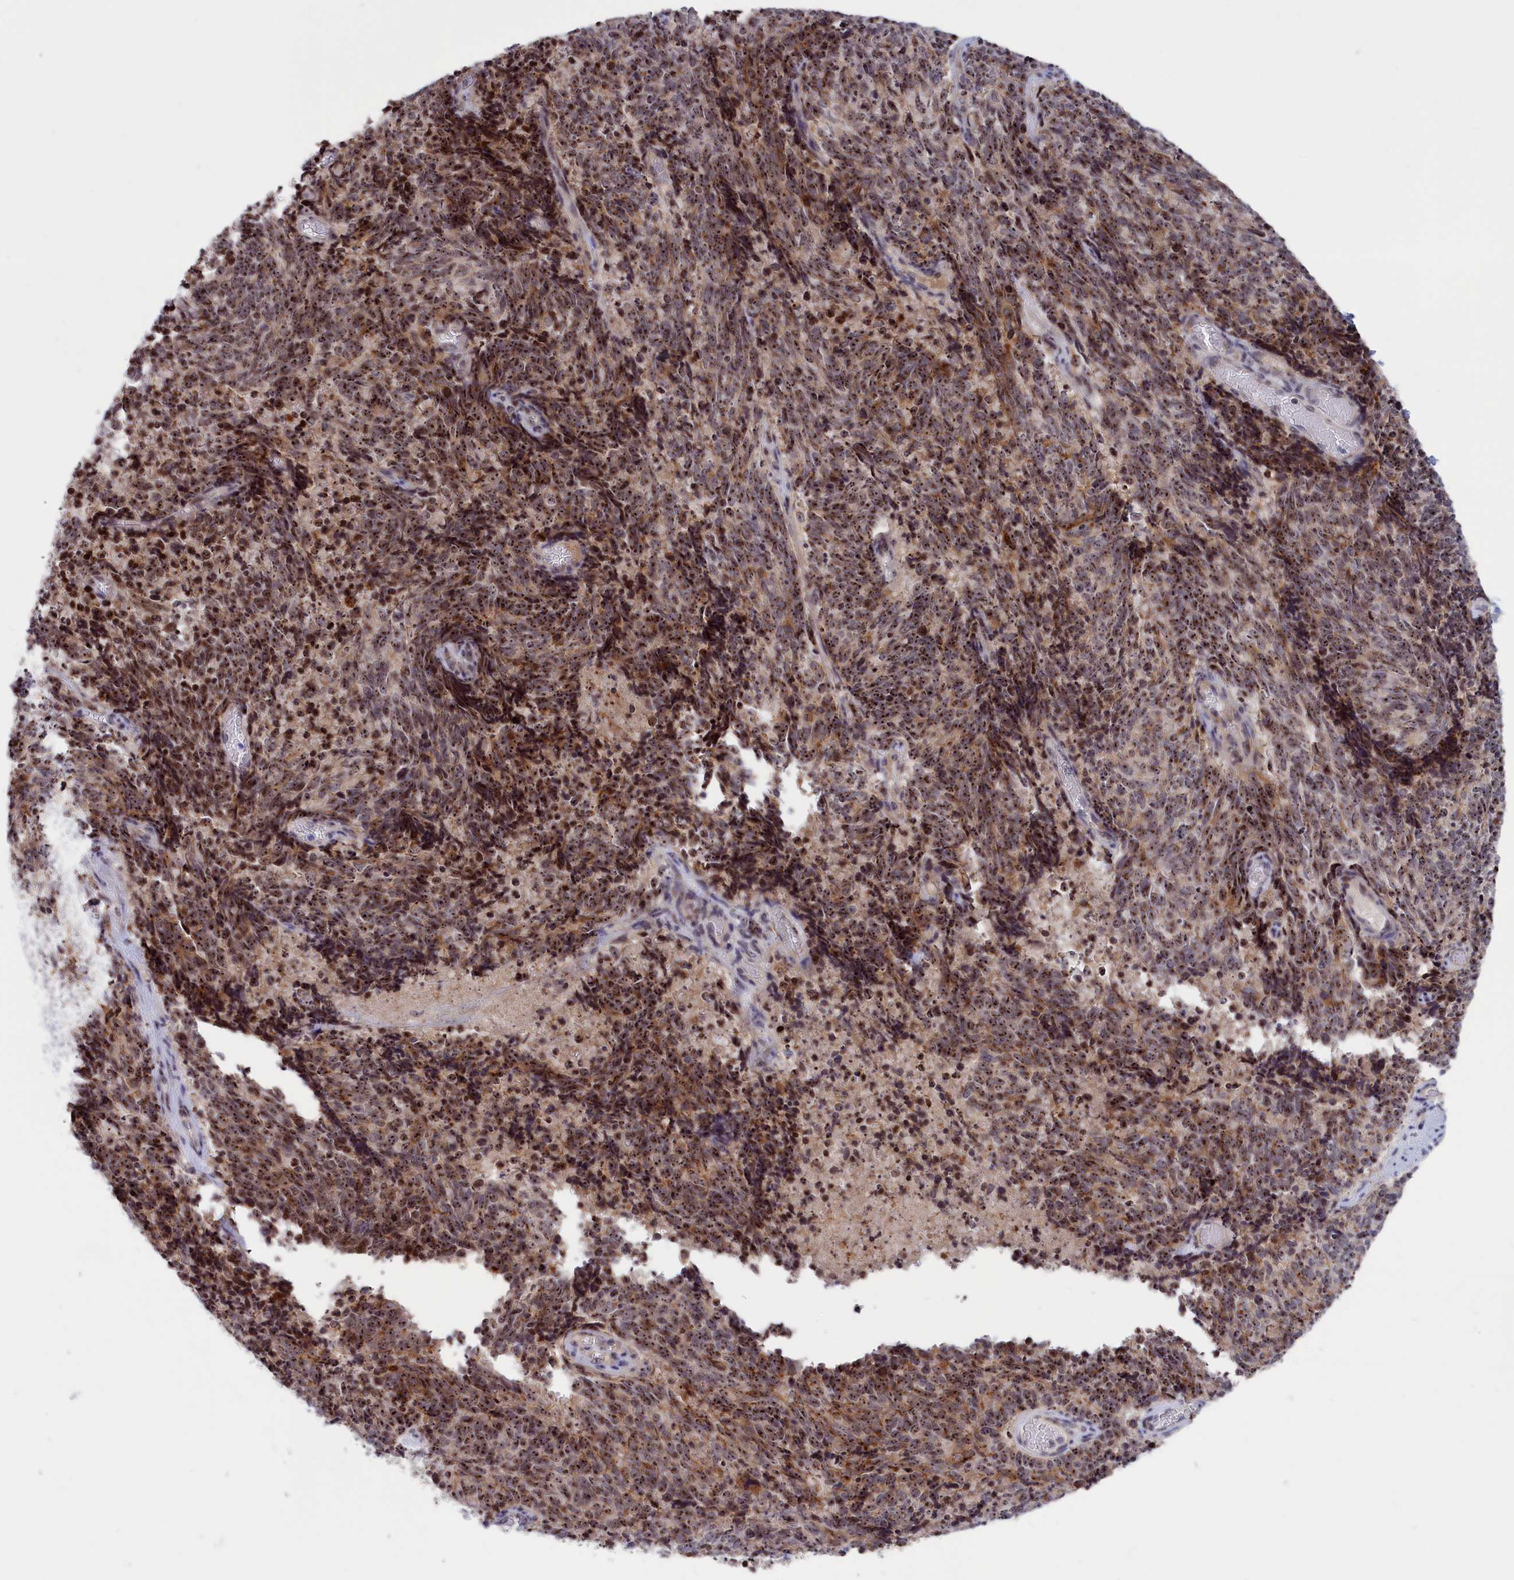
{"staining": {"intensity": "strong", "quantity": ">75%", "location": "nuclear"}, "tissue": "cervical cancer", "cell_type": "Tumor cells", "image_type": "cancer", "snomed": [{"axis": "morphology", "description": "Squamous cell carcinoma, NOS"}, {"axis": "topography", "description": "Cervix"}], "caption": "Protein expression analysis of human cervical squamous cell carcinoma reveals strong nuclear staining in approximately >75% of tumor cells. The protein of interest is stained brown, and the nuclei are stained in blue (DAB IHC with brightfield microscopy, high magnification).", "gene": "PPAN", "patient": {"sex": "female", "age": 29}}